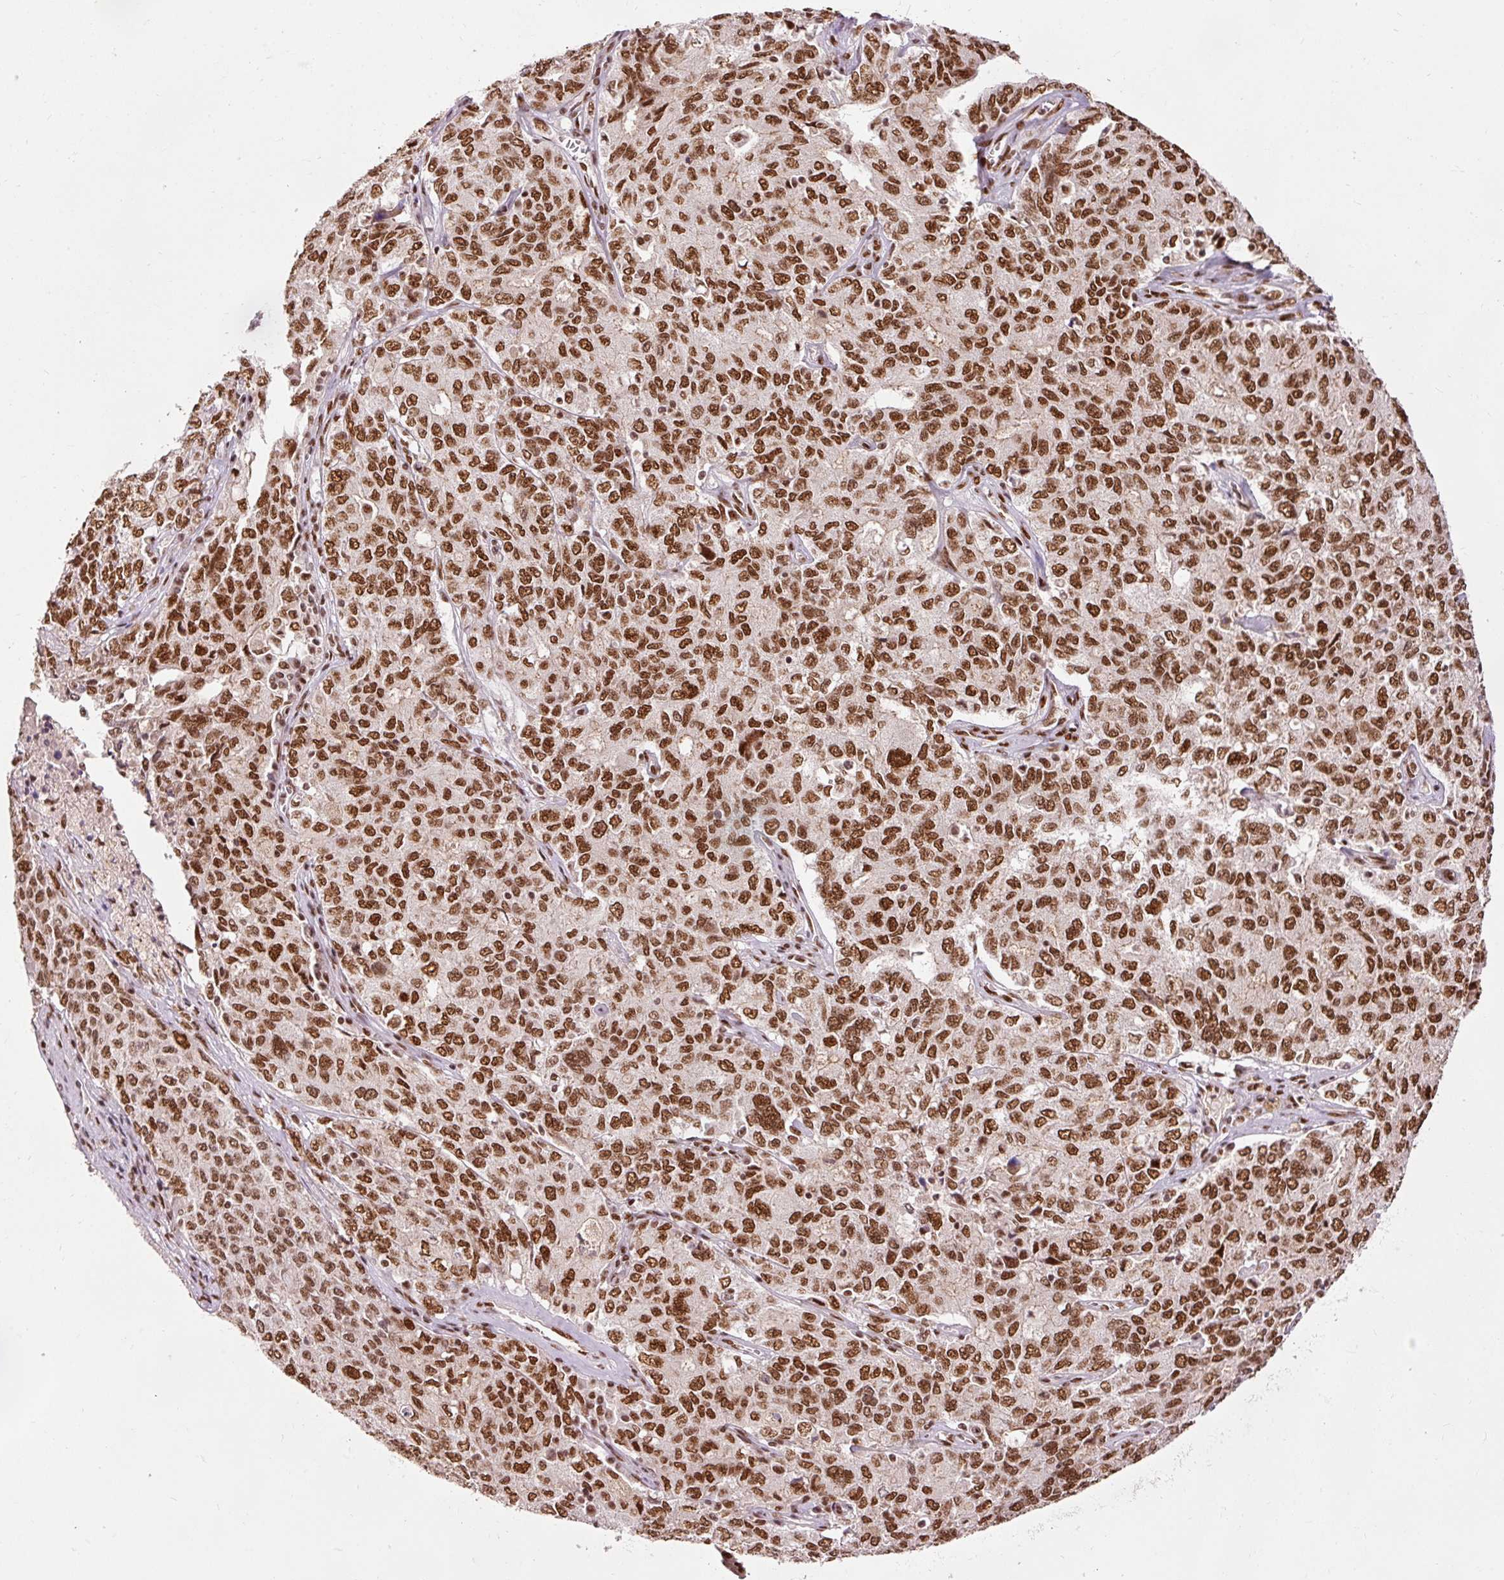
{"staining": {"intensity": "strong", "quantity": ">75%", "location": "nuclear"}, "tissue": "ovarian cancer", "cell_type": "Tumor cells", "image_type": "cancer", "snomed": [{"axis": "morphology", "description": "Carcinoma, endometroid"}, {"axis": "topography", "description": "Ovary"}], "caption": "Ovarian cancer (endometroid carcinoma) stained with DAB (3,3'-diaminobenzidine) immunohistochemistry (IHC) displays high levels of strong nuclear staining in approximately >75% of tumor cells.", "gene": "ZBTB44", "patient": {"sex": "female", "age": 62}}